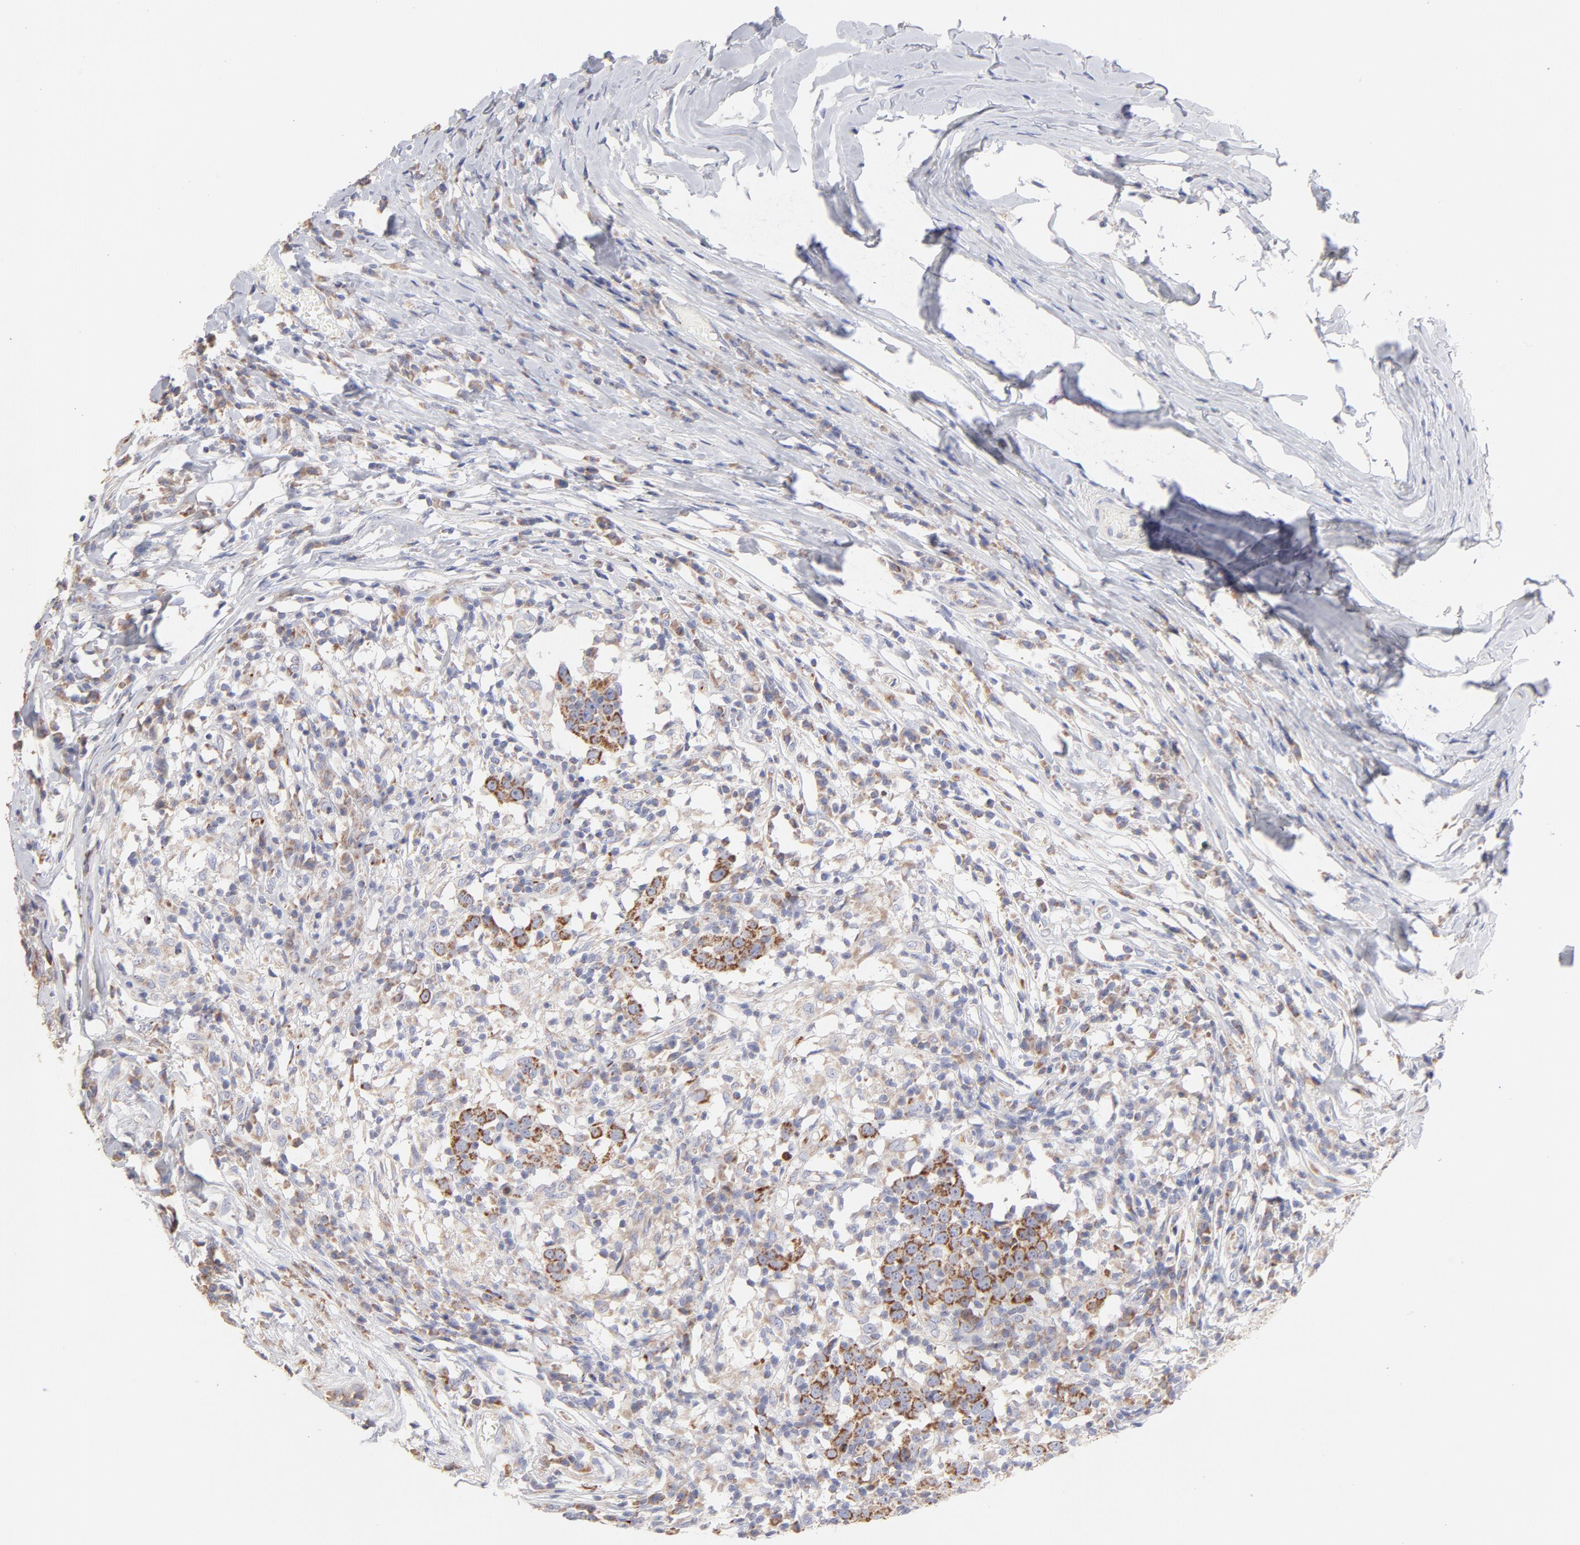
{"staining": {"intensity": "moderate", "quantity": ">75%", "location": "cytoplasmic/membranous"}, "tissue": "head and neck cancer", "cell_type": "Tumor cells", "image_type": "cancer", "snomed": [{"axis": "morphology", "description": "Adenocarcinoma, NOS"}, {"axis": "topography", "description": "Salivary gland"}, {"axis": "topography", "description": "Head-Neck"}], "caption": "IHC micrograph of head and neck adenocarcinoma stained for a protein (brown), which displays medium levels of moderate cytoplasmic/membranous positivity in about >75% of tumor cells.", "gene": "TIMM8A", "patient": {"sex": "female", "age": 65}}